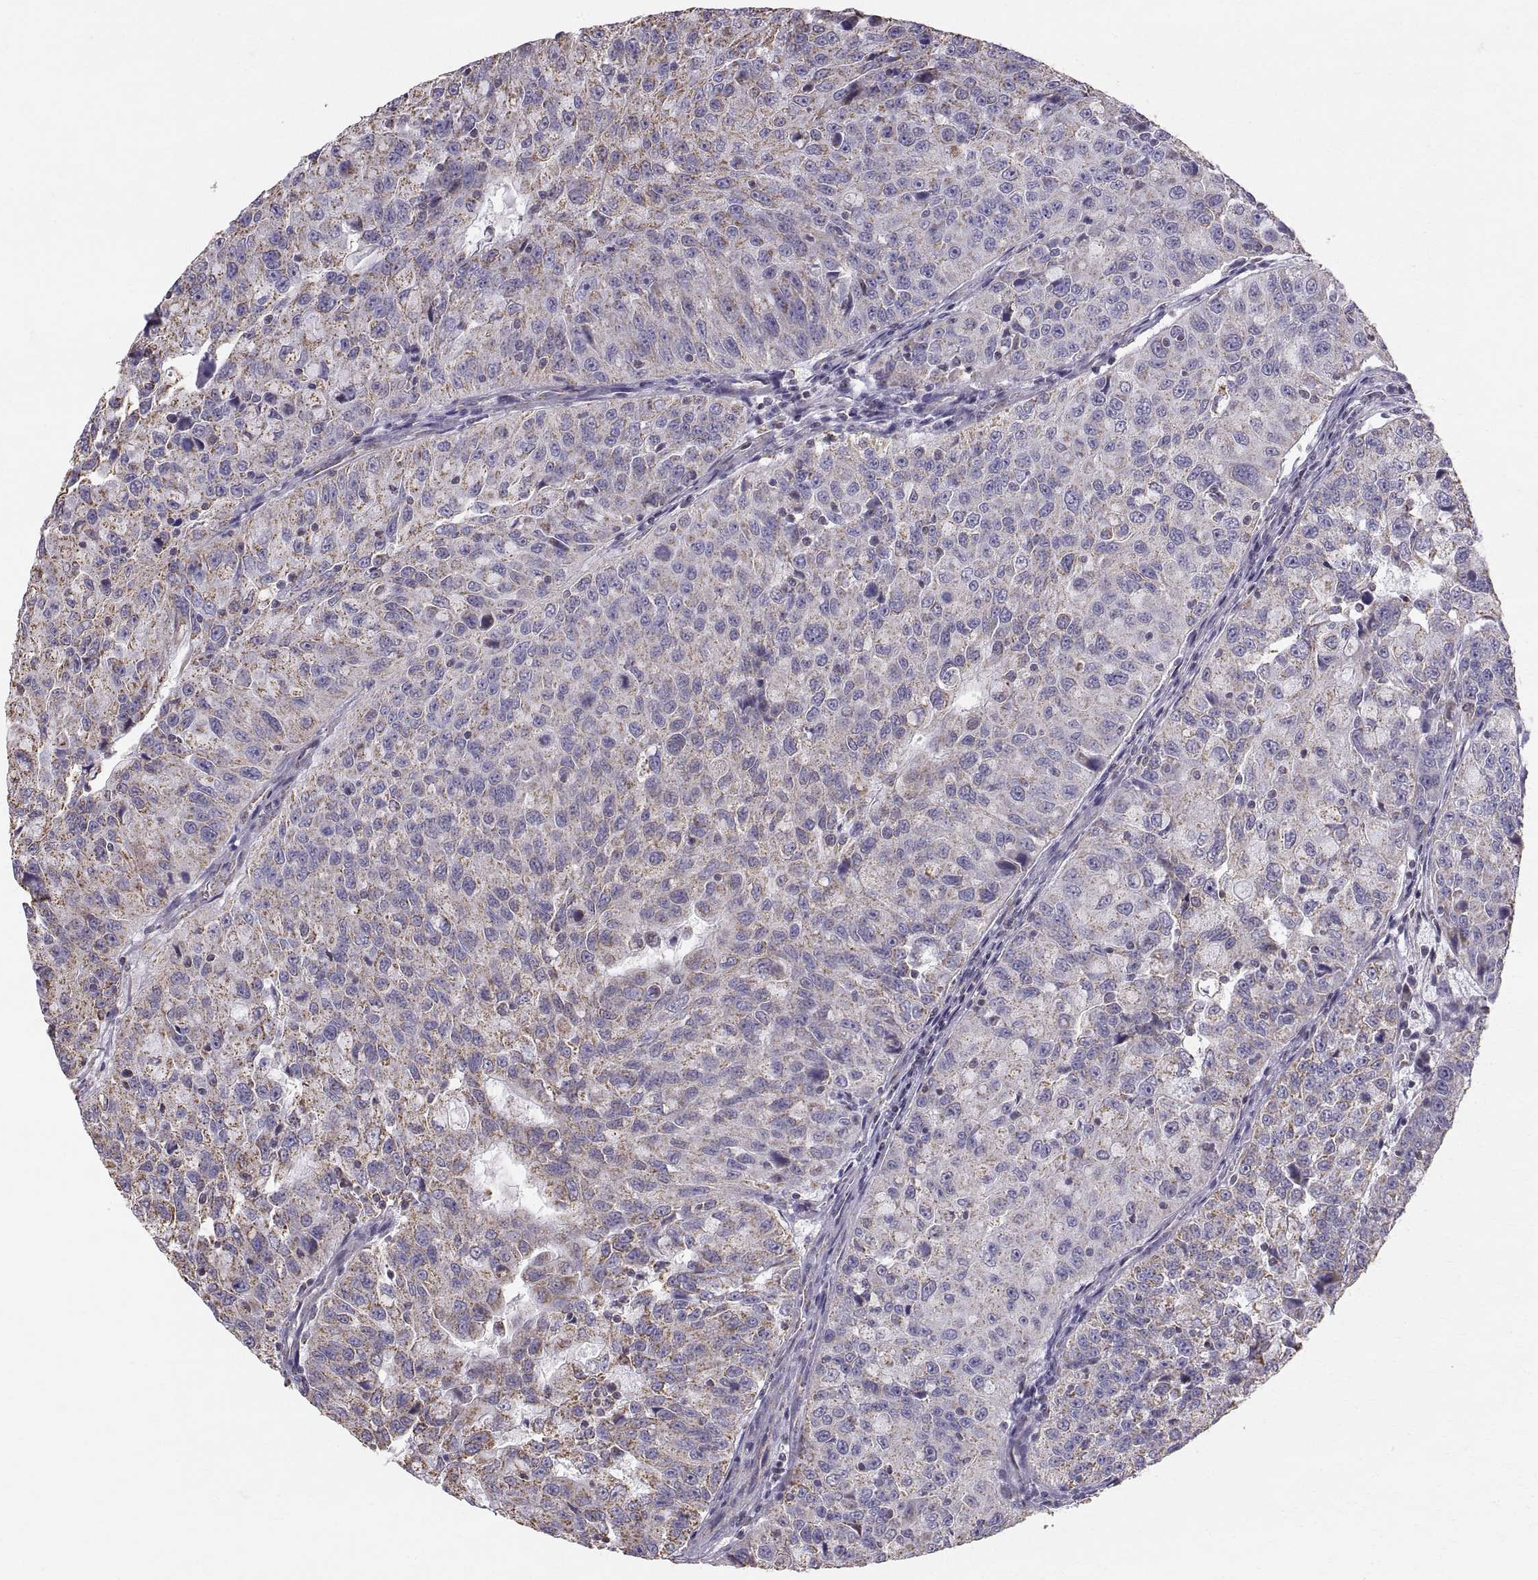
{"staining": {"intensity": "moderate", "quantity": "<25%", "location": "cytoplasmic/membranous"}, "tissue": "urothelial cancer", "cell_type": "Tumor cells", "image_type": "cancer", "snomed": [{"axis": "morphology", "description": "Urothelial carcinoma, NOS"}, {"axis": "morphology", "description": "Urothelial carcinoma, High grade"}, {"axis": "topography", "description": "Urinary bladder"}], "caption": "DAB immunohistochemical staining of urothelial carcinoma (high-grade) exhibits moderate cytoplasmic/membranous protein staining in about <25% of tumor cells.", "gene": "STMND1", "patient": {"sex": "female", "age": 73}}